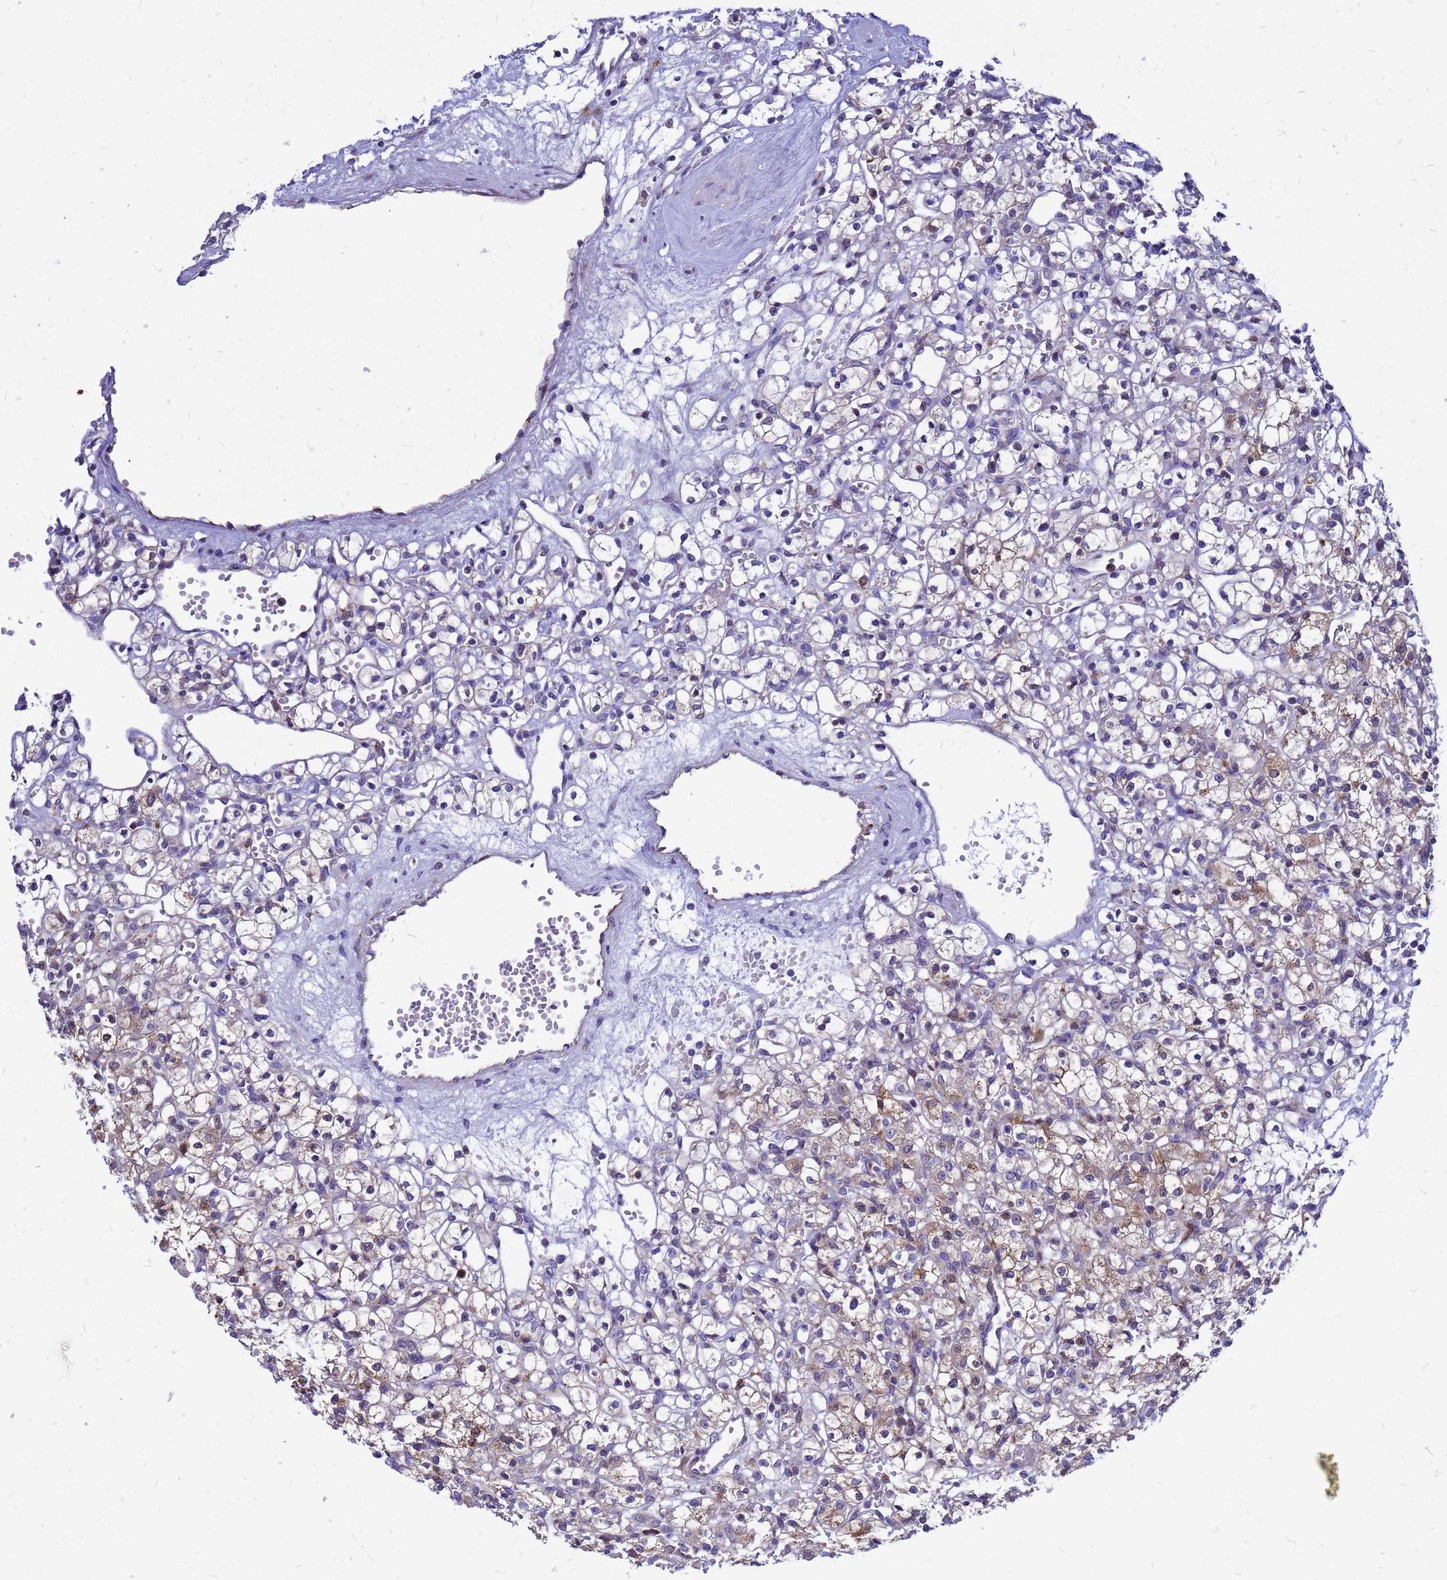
{"staining": {"intensity": "moderate", "quantity": "25%-75%", "location": "cytoplasmic/membranous"}, "tissue": "renal cancer", "cell_type": "Tumor cells", "image_type": "cancer", "snomed": [{"axis": "morphology", "description": "Adenocarcinoma, NOS"}, {"axis": "topography", "description": "Kidney"}], "caption": "About 25%-75% of tumor cells in human adenocarcinoma (renal) show moderate cytoplasmic/membranous protein expression as visualized by brown immunohistochemical staining.", "gene": "FHIP1A", "patient": {"sex": "female", "age": 59}}